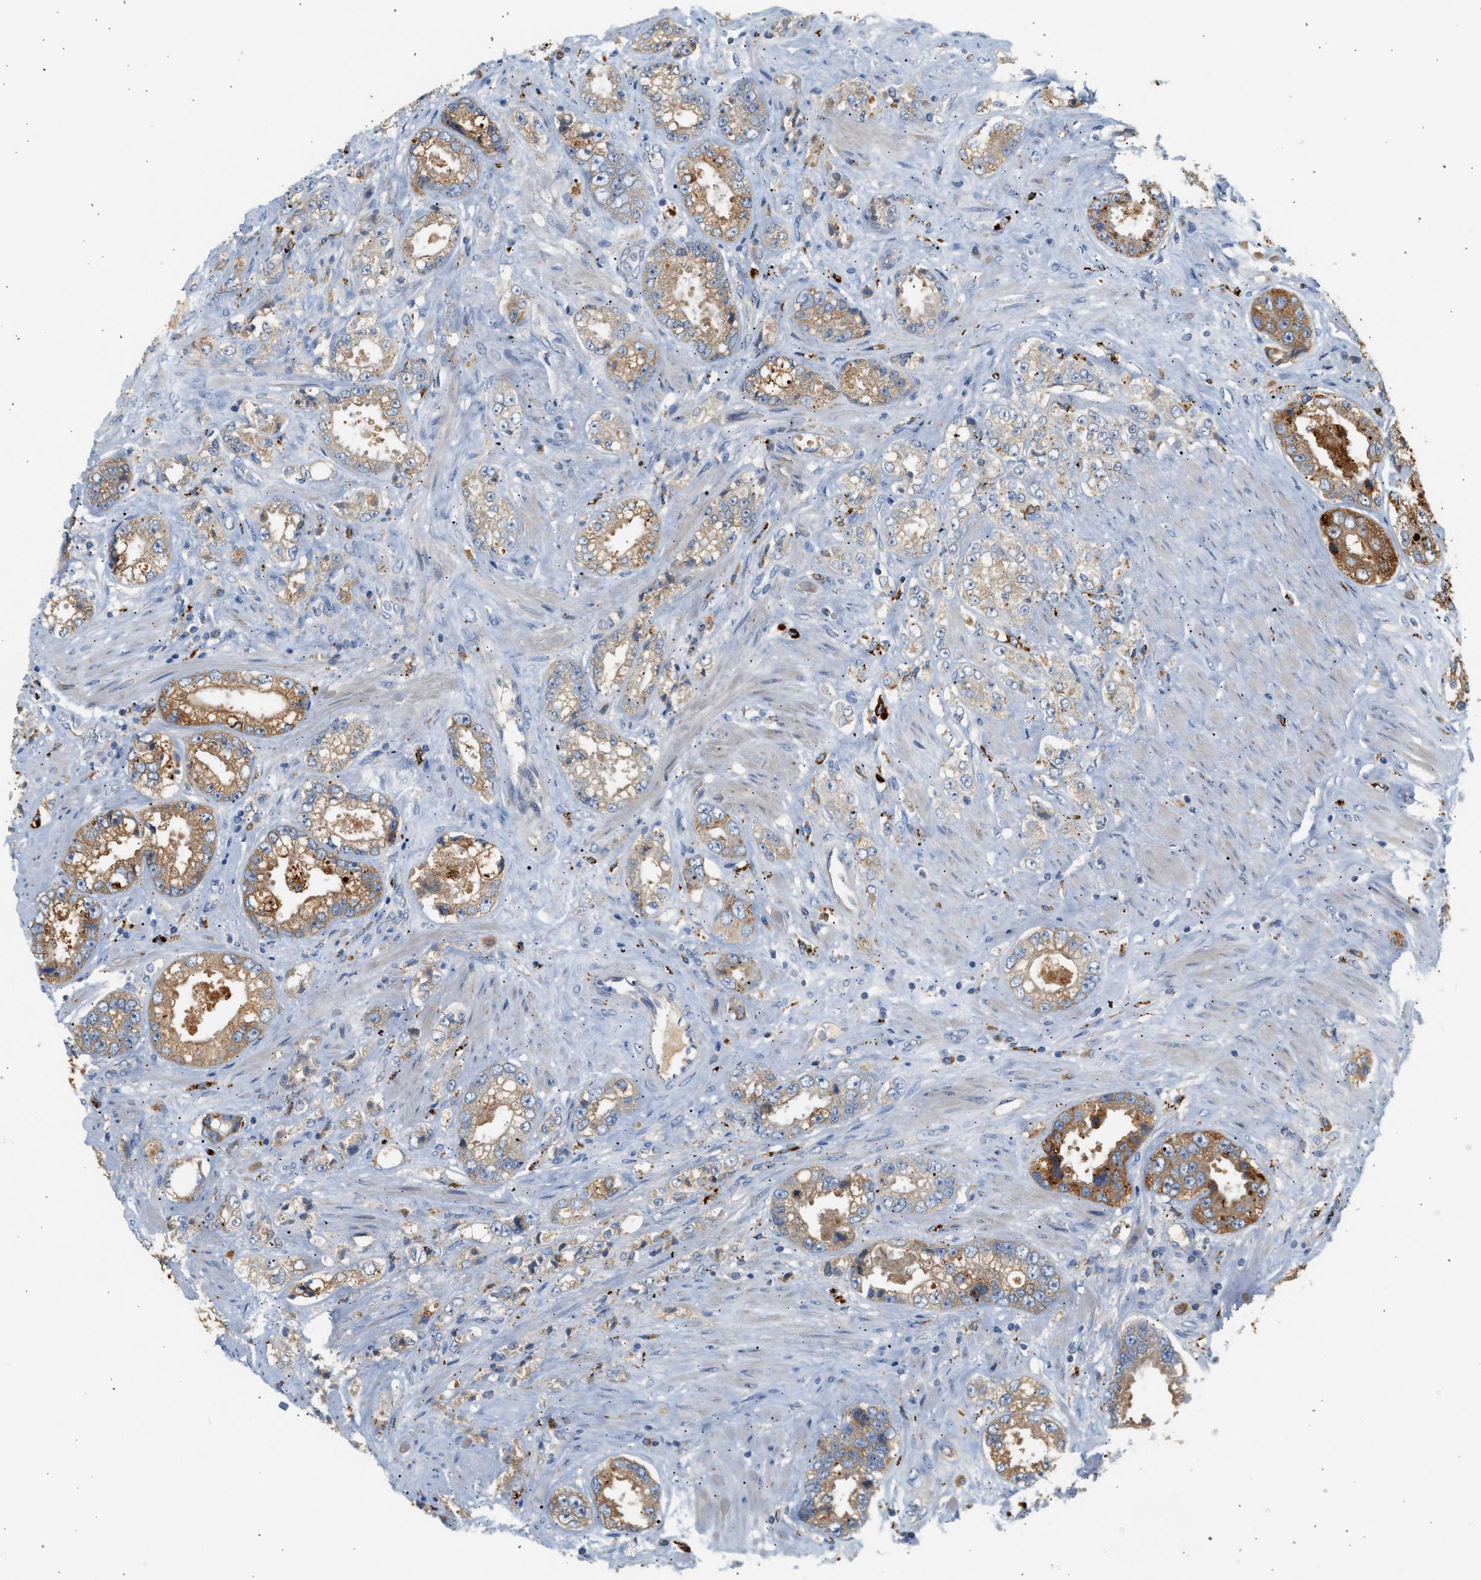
{"staining": {"intensity": "moderate", "quantity": ">75%", "location": "cytoplasmic/membranous"}, "tissue": "prostate cancer", "cell_type": "Tumor cells", "image_type": "cancer", "snomed": [{"axis": "morphology", "description": "Adenocarcinoma, High grade"}, {"axis": "topography", "description": "Prostate"}], "caption": "IHC image of human prostate cancer (high-grade adenocarcinoma) stained for a protein (brown), which reveals medium levels of moderate cytoplasmic/membranous expression in about >75% of tumor cells.", "gene": "ENTHD1", "patient": {"sex": "male", "age": 61}}